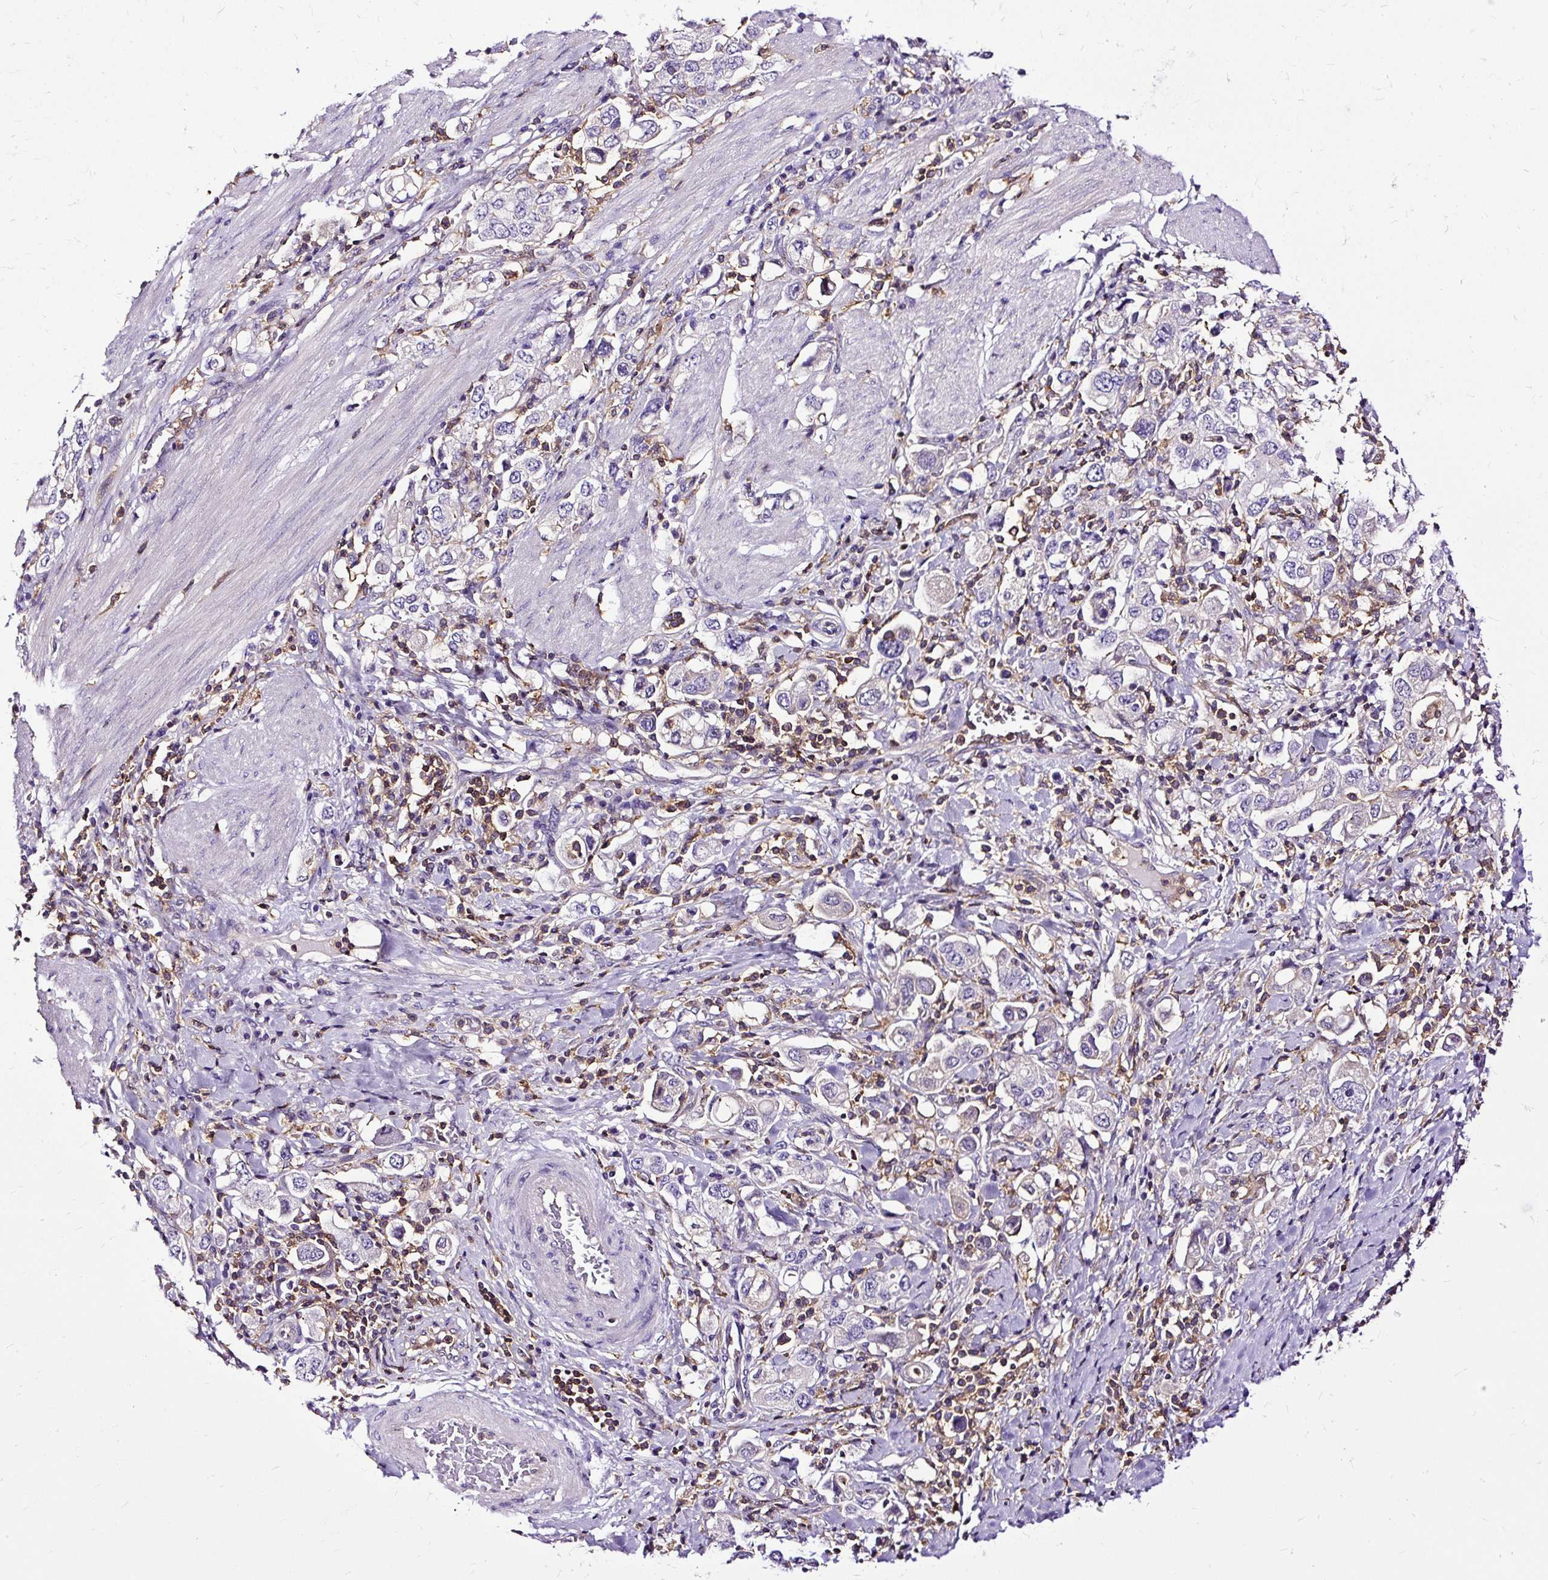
{"staining": {"intensity": "negative", "quantity": "none", "location": "none"}, "tissue": "stomach cancer", "cell_type": "Tumor cells", "image_type": "cancer", "snomed": [{"axis": "morphology", "description": "Adenocarcinoma, NOS"}, {"axis": "topography", "description": "Stomach, upper"}], "caption": "This is an IHC photomicrograph of human stomach cancer (adenocarcinoma). There is no positivity in tumor cells.", "gene": "TWF2", "patient": {"sex": "male", "age": 62}}